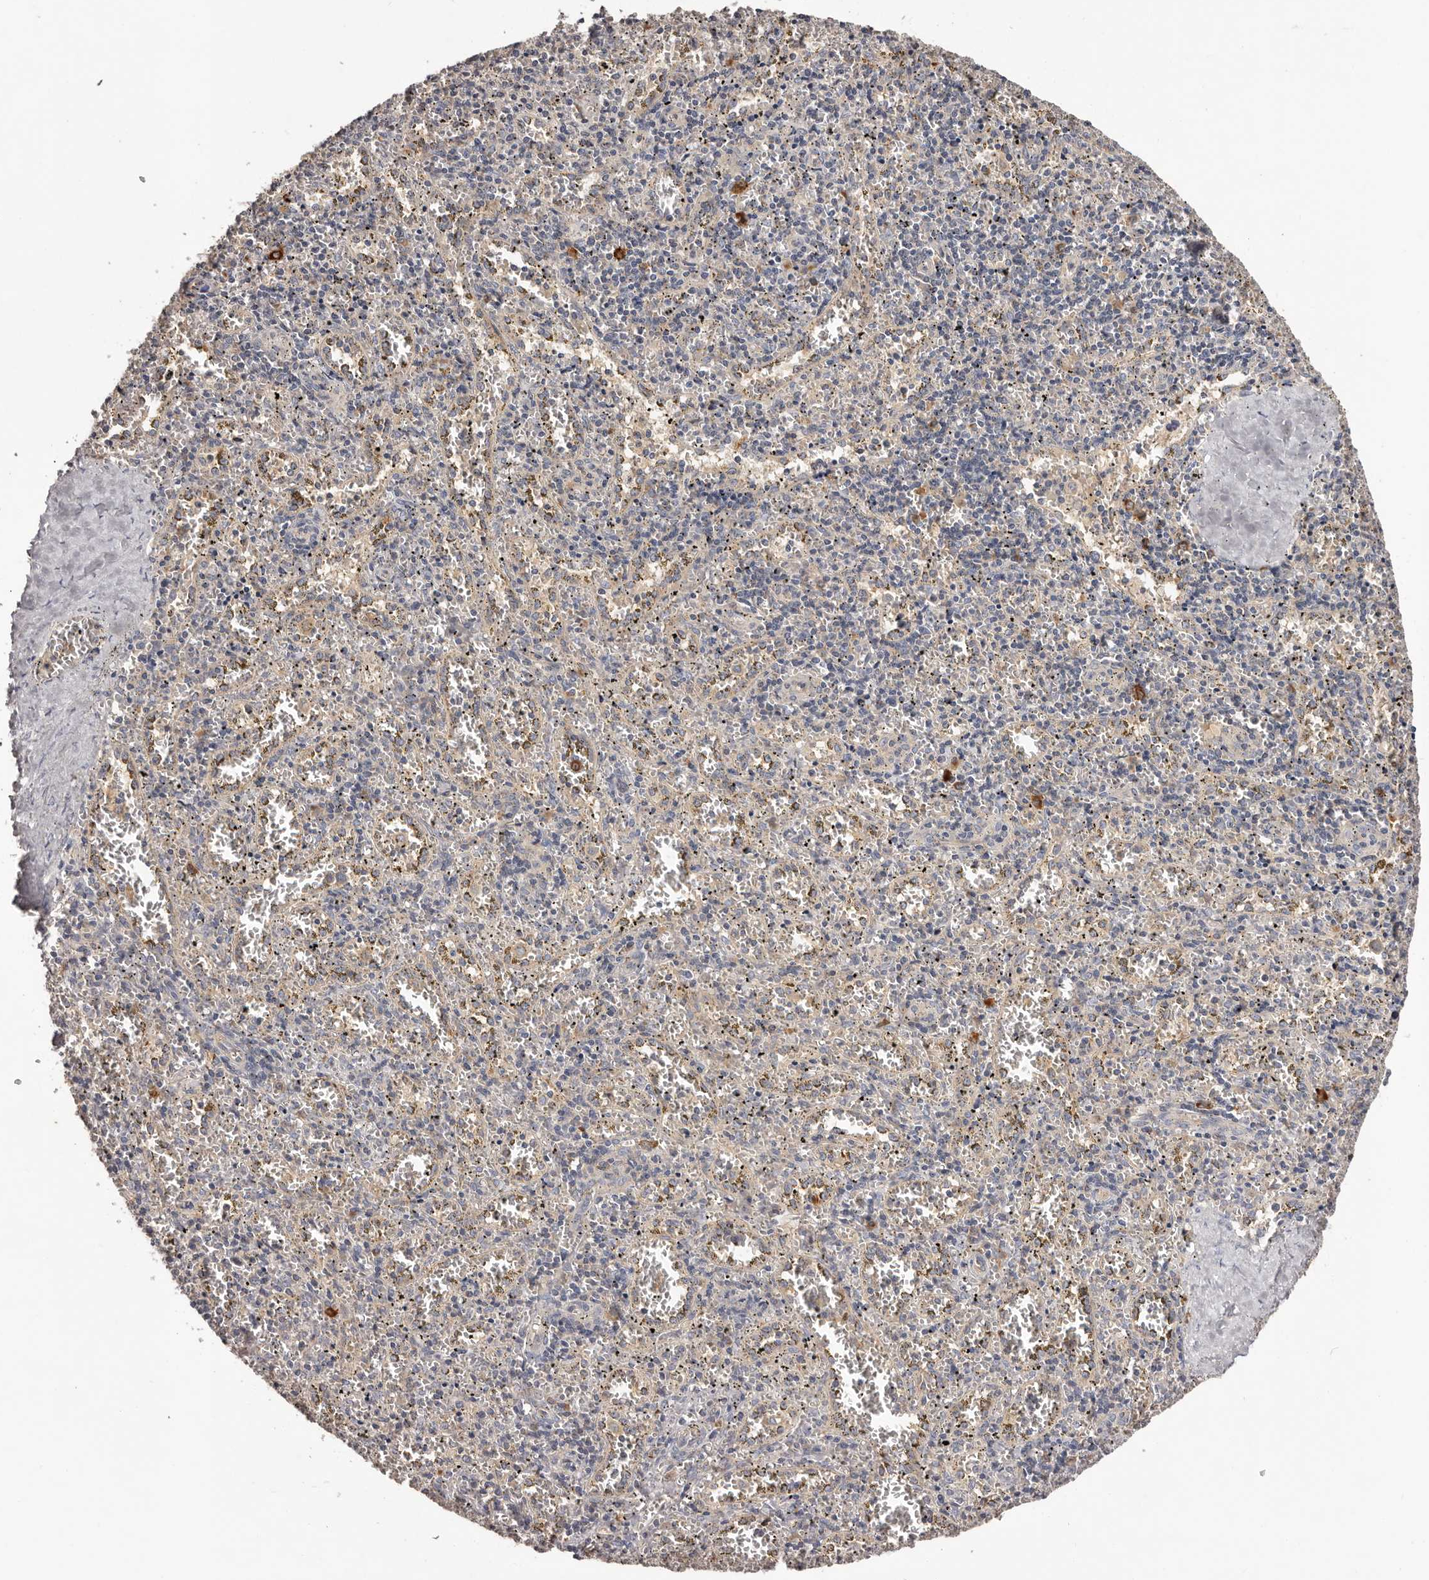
{"staining": {"intensity": "negative", "quantity": "none", "location": "none"}, "tissue": "spleen", "cell_type": "Cells in red pulp", "image_type": "normal", "snomed": [{"axis": "morphology", "description": "Normal tissue, NOS"}, {"axis": "topography", "description": "Spleen"}], "caption": "The photomicrograph displays no staining of cells in red pulp in unremarkable spleen. Nuclei are stained in blue.", "gene": "LTV1", "patient": {"sex": "male", "age": 11}}